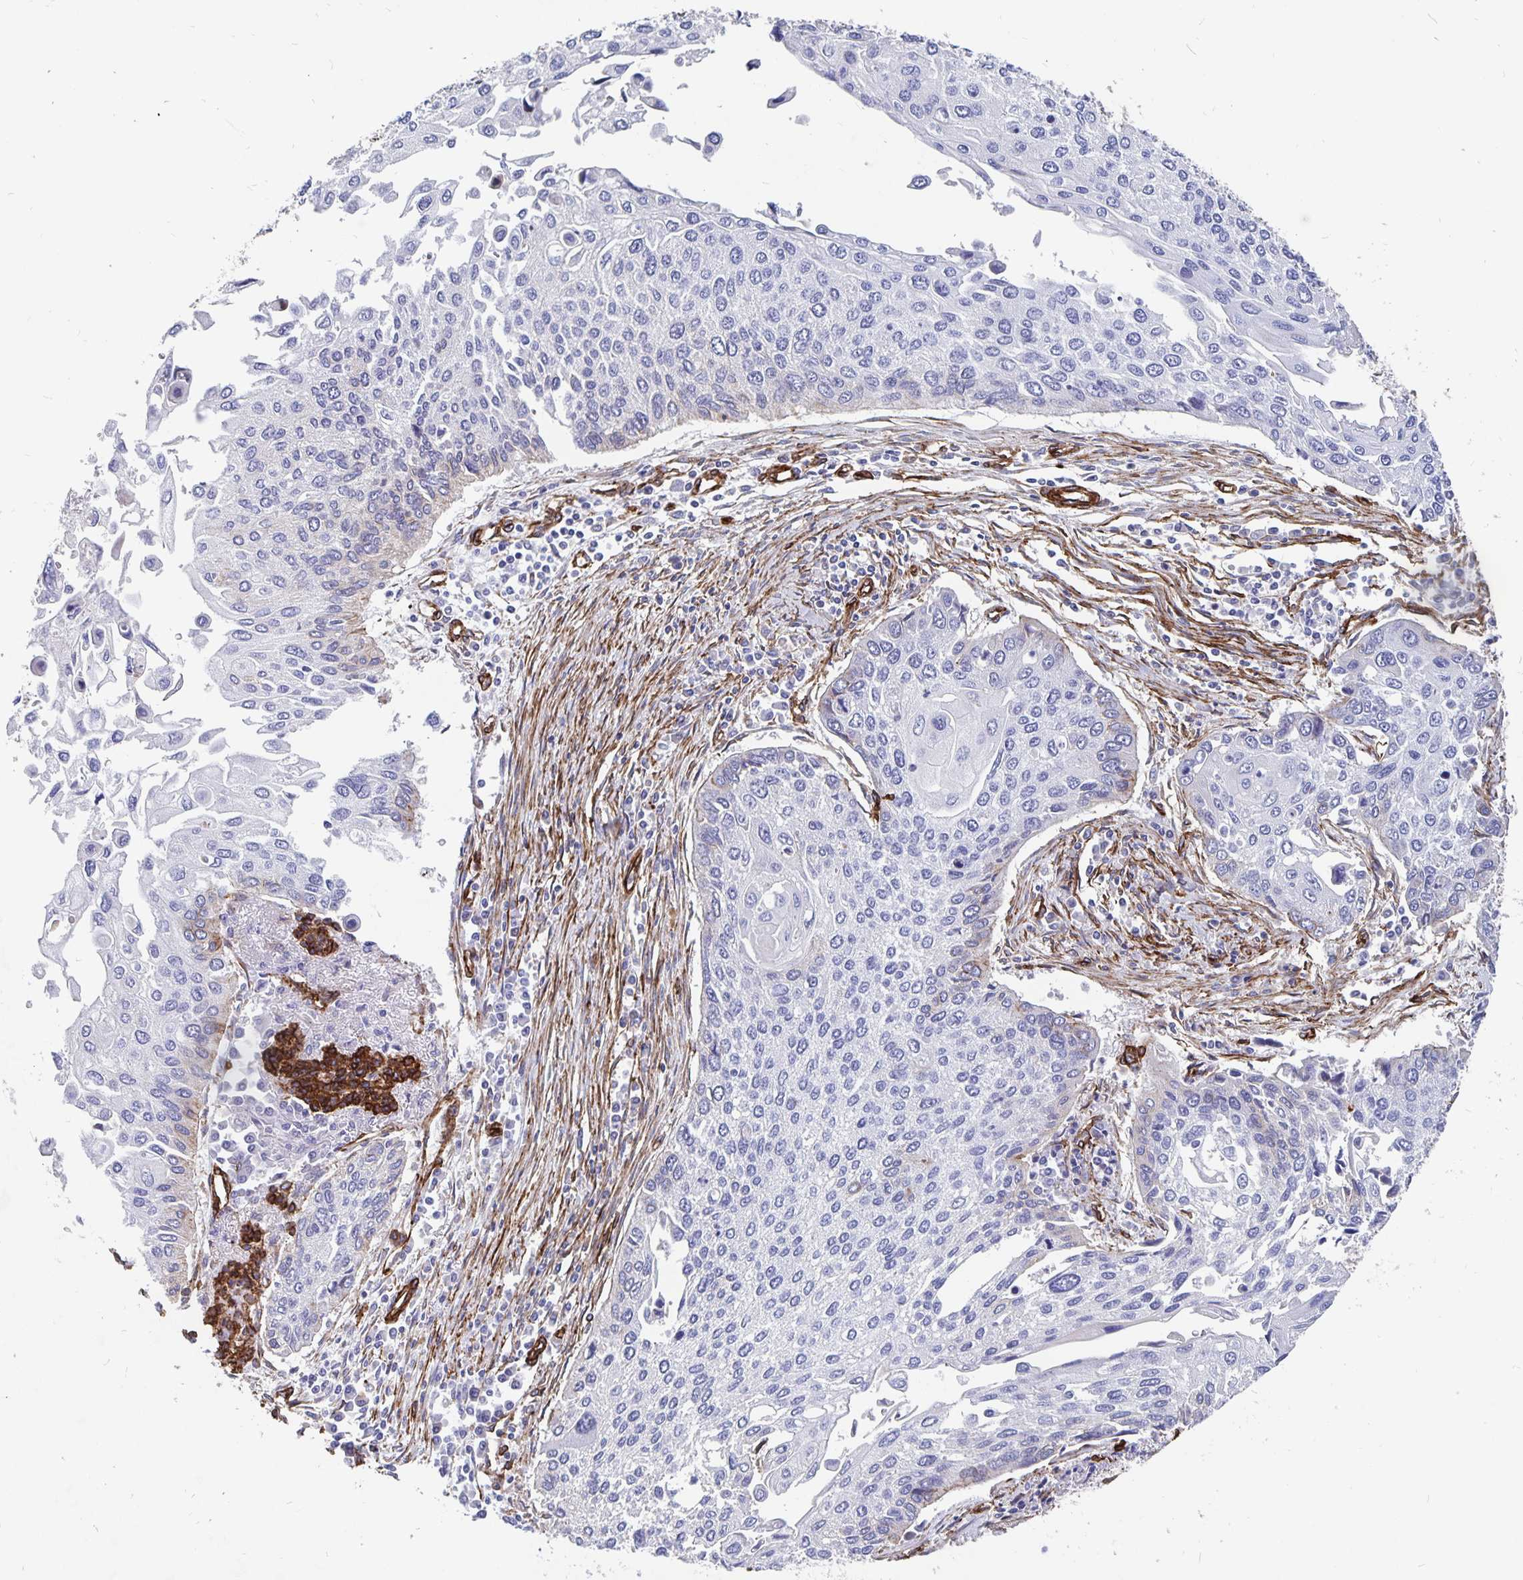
{"staining": {"intensity": "negative", "quantity": "none", "location": "none"}, "tissue": "lung cancer", "cell_type": "Tumor cells", "image_type": "cancer", "snomed": [{"axis": "morphology", "description": "Squamous cell carcinoma, NOS"}, {"axis": "morphology", "description": "Squamous cell carcinoma, metastatic, NOS"}, {"axis": "topography", "description": "Lung"}], "caption": "There is no significant expression in tumor cells of lung cancer (squamous cell carcinoma).", "gene": "DCHS2", "patient": {"sex": "male", "age": 63}}